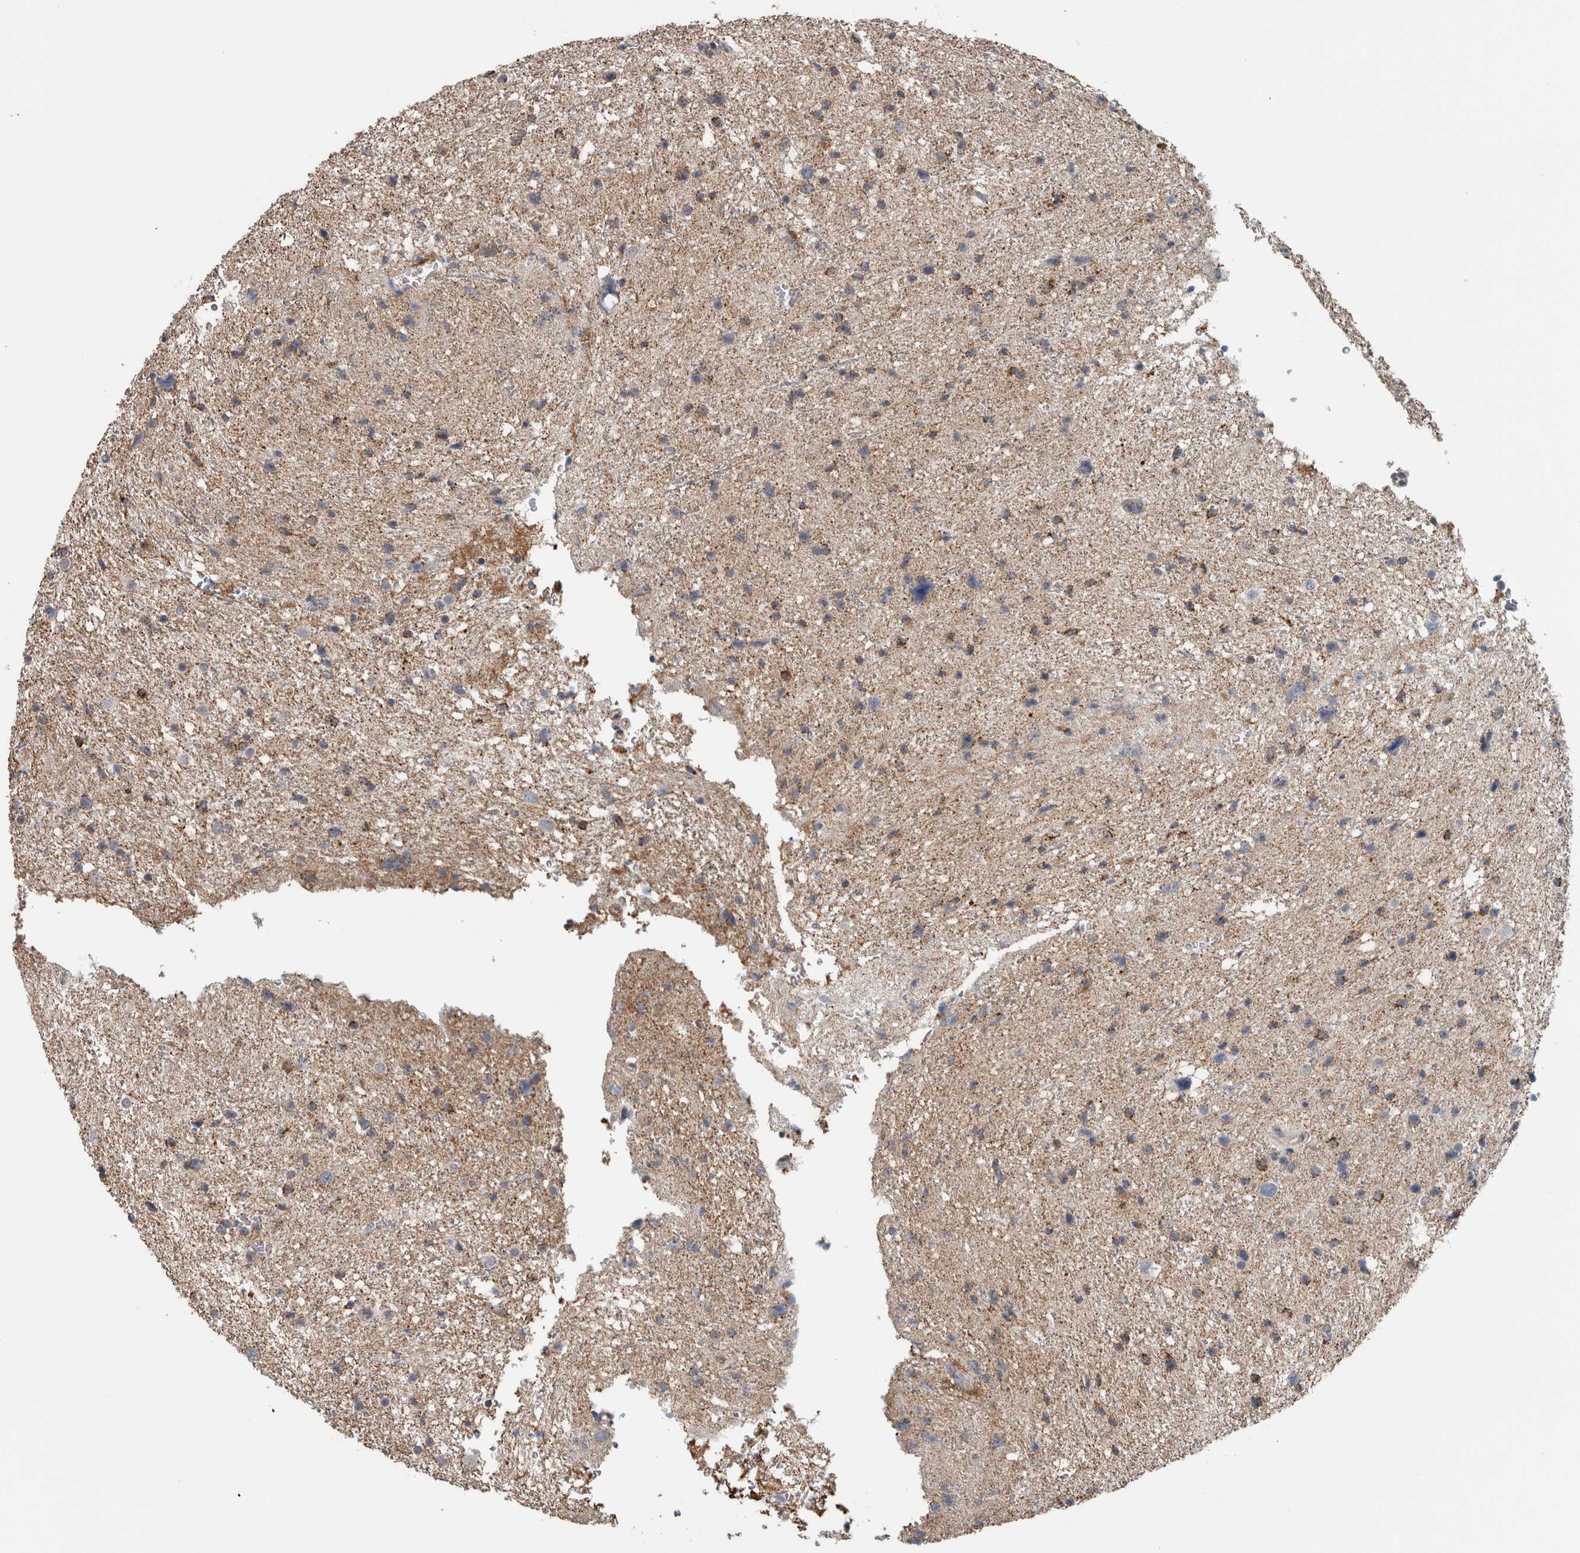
{"staining": {"intensity": "moderate", "quantity": "25%-75%", "location": "cytoplasmic/membranous"}, "tissue": "glioma", "cell_type": "Tumor cells", "image_type": "cancer", "snomed": [{"axis": "morphology", "description": "Glioma, malignant, Low grade"}, {"axis": "topography", "description": "Brain"}], "caption": "Immunohistochemical staining of glioma shows moderate cytoplasmic/membranous protein positivity in approximately 25%-75% of tumor cells. (Brightfield microscopy of DAB IHC at high magnification).", "gene": "ACSF2", "patient": {"sex": "female", "age": 37}}